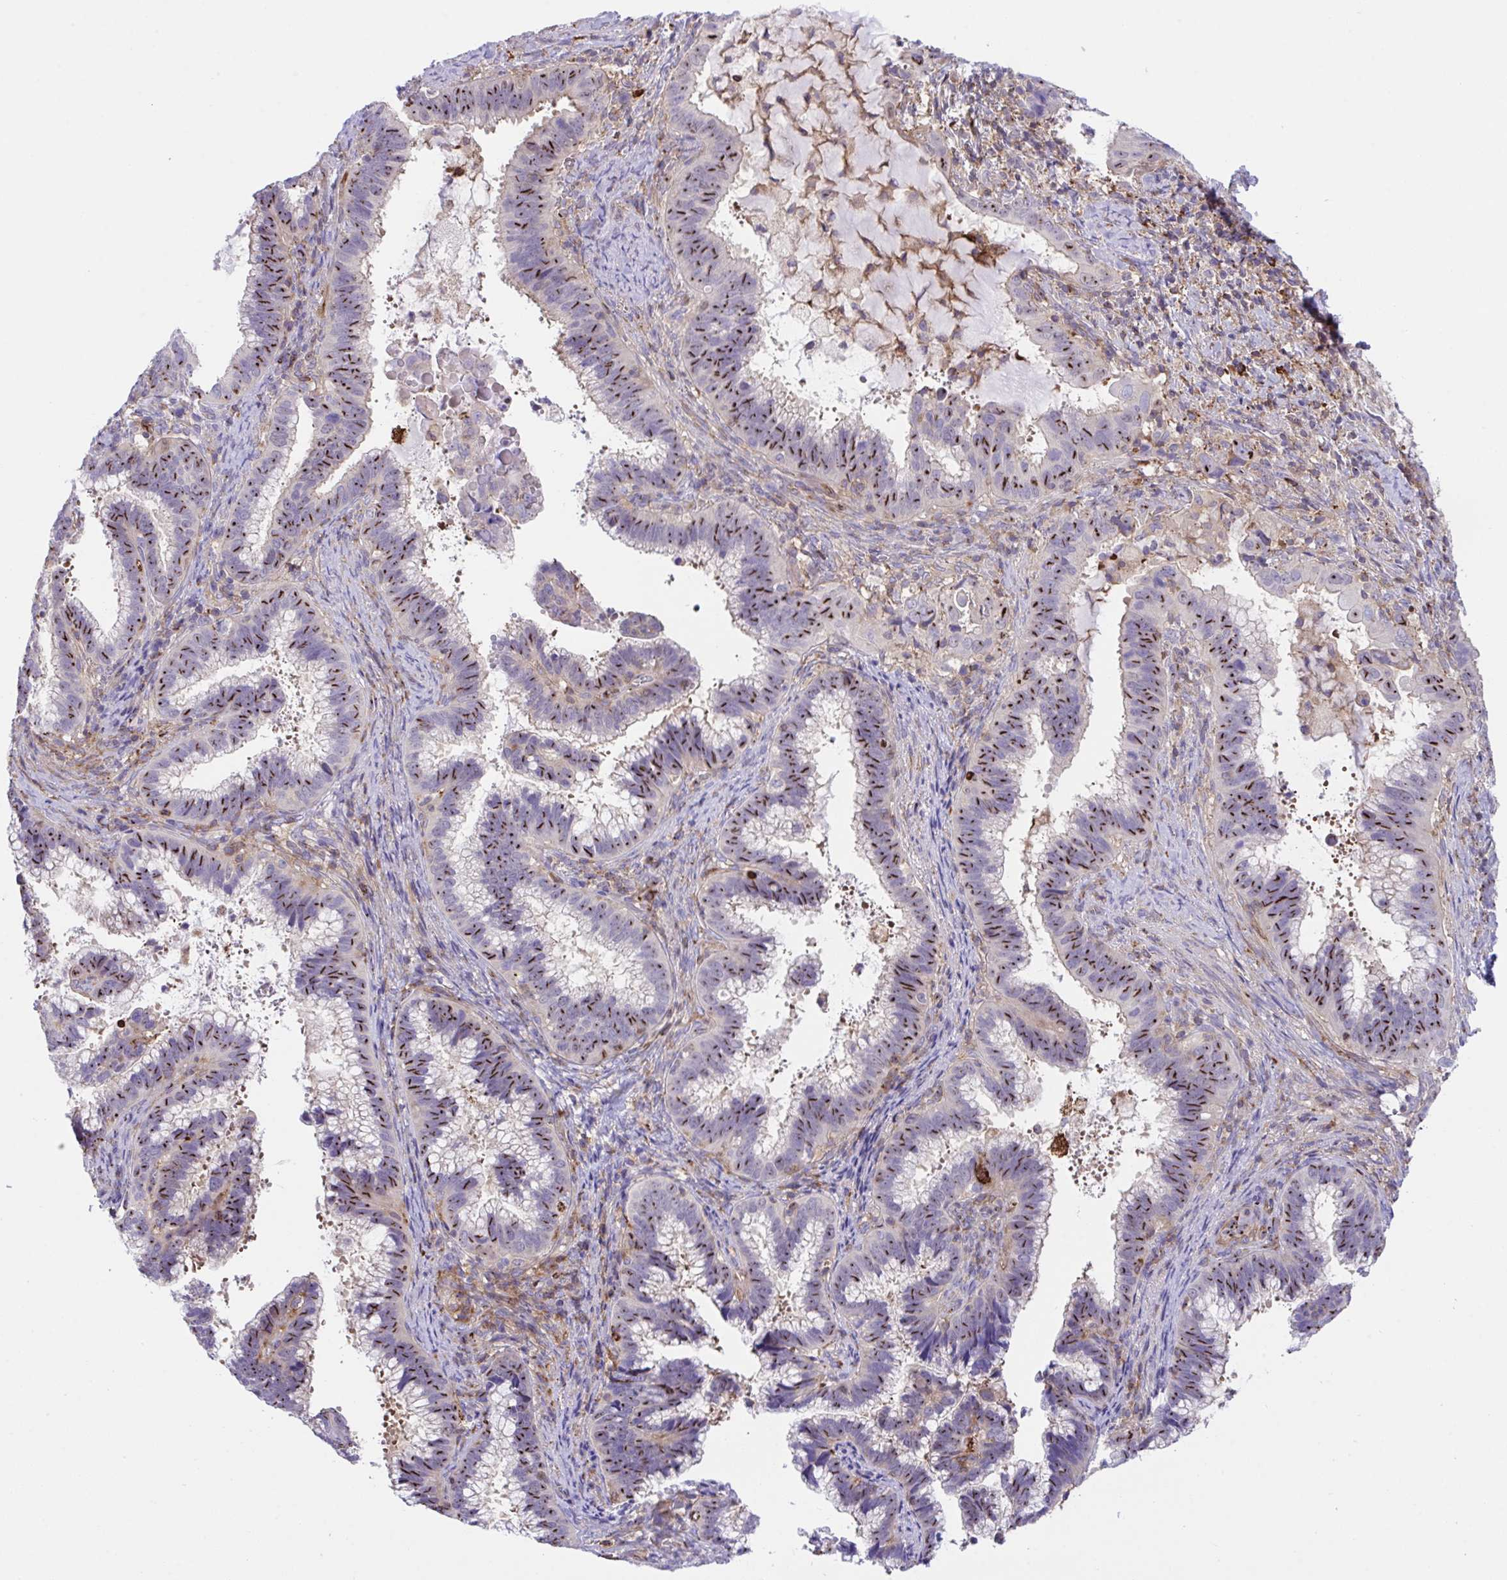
{"staining": {"intensity": "strong", "quantity": ">75%", "location": "cytoplasmic/membranous,nuclear"}, "tissue": "cervical cancer", "cell_type": "Tumor cells", "image_type": "cancer", "snomed": [{"axis": "morphology", "description": "Adenocarcinoma, NOS"}, {"axis": "topography", "description": "Cervix"}], "caption": "Immunohistochemical staining of adenocarcinoma (cervical) demonstrates strong cytoplasmic/membranous and nuclear protein expression in approximately >75% of tumor cells.", "gene": "PPIH", "patient": {"sex": "female", "age": 56}}